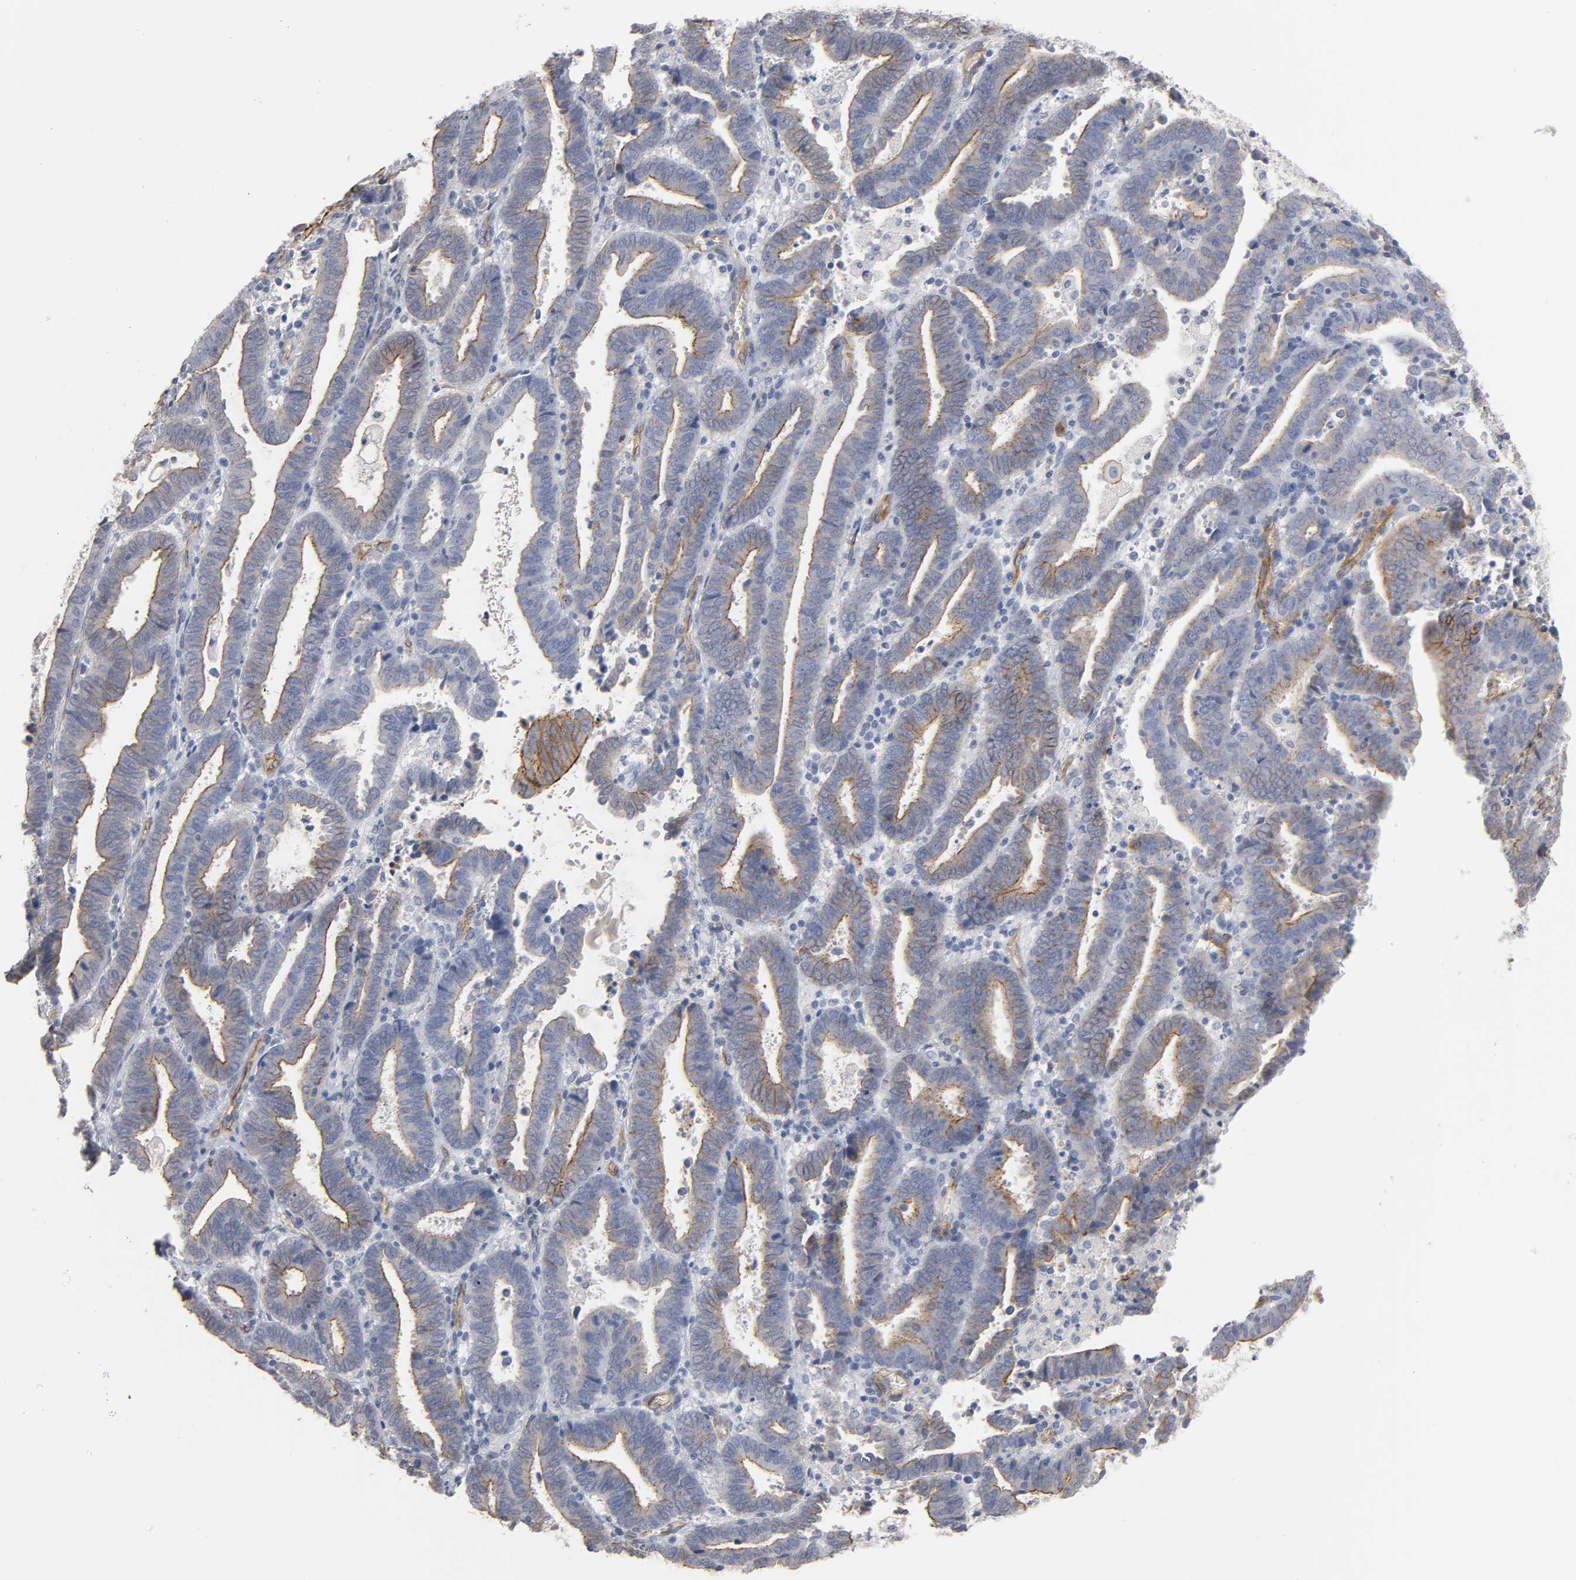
{"staining": {"intensity": "moderate", "quantity": "25%-75%", "location": "cytoplasmic/membranous"}, "tissue": "endometrial cancer", "cell_type": "Tumor cells", "image_type": "cancer", "snomed": [{"axis": "morphology", "description": "Adenocarcinoma, NOS"}, {"axis": "topography", "description": "Uterus"}], "caption": "Adenocarcinoma (endometrial) tissue shows moderate cytoplasmic/membranous positivity in about 25%-75% of tumor cells, visualized by immunohistochemistry.", "gene": "SPTAN1", "patient": {"sex": "female", "age": 83}}